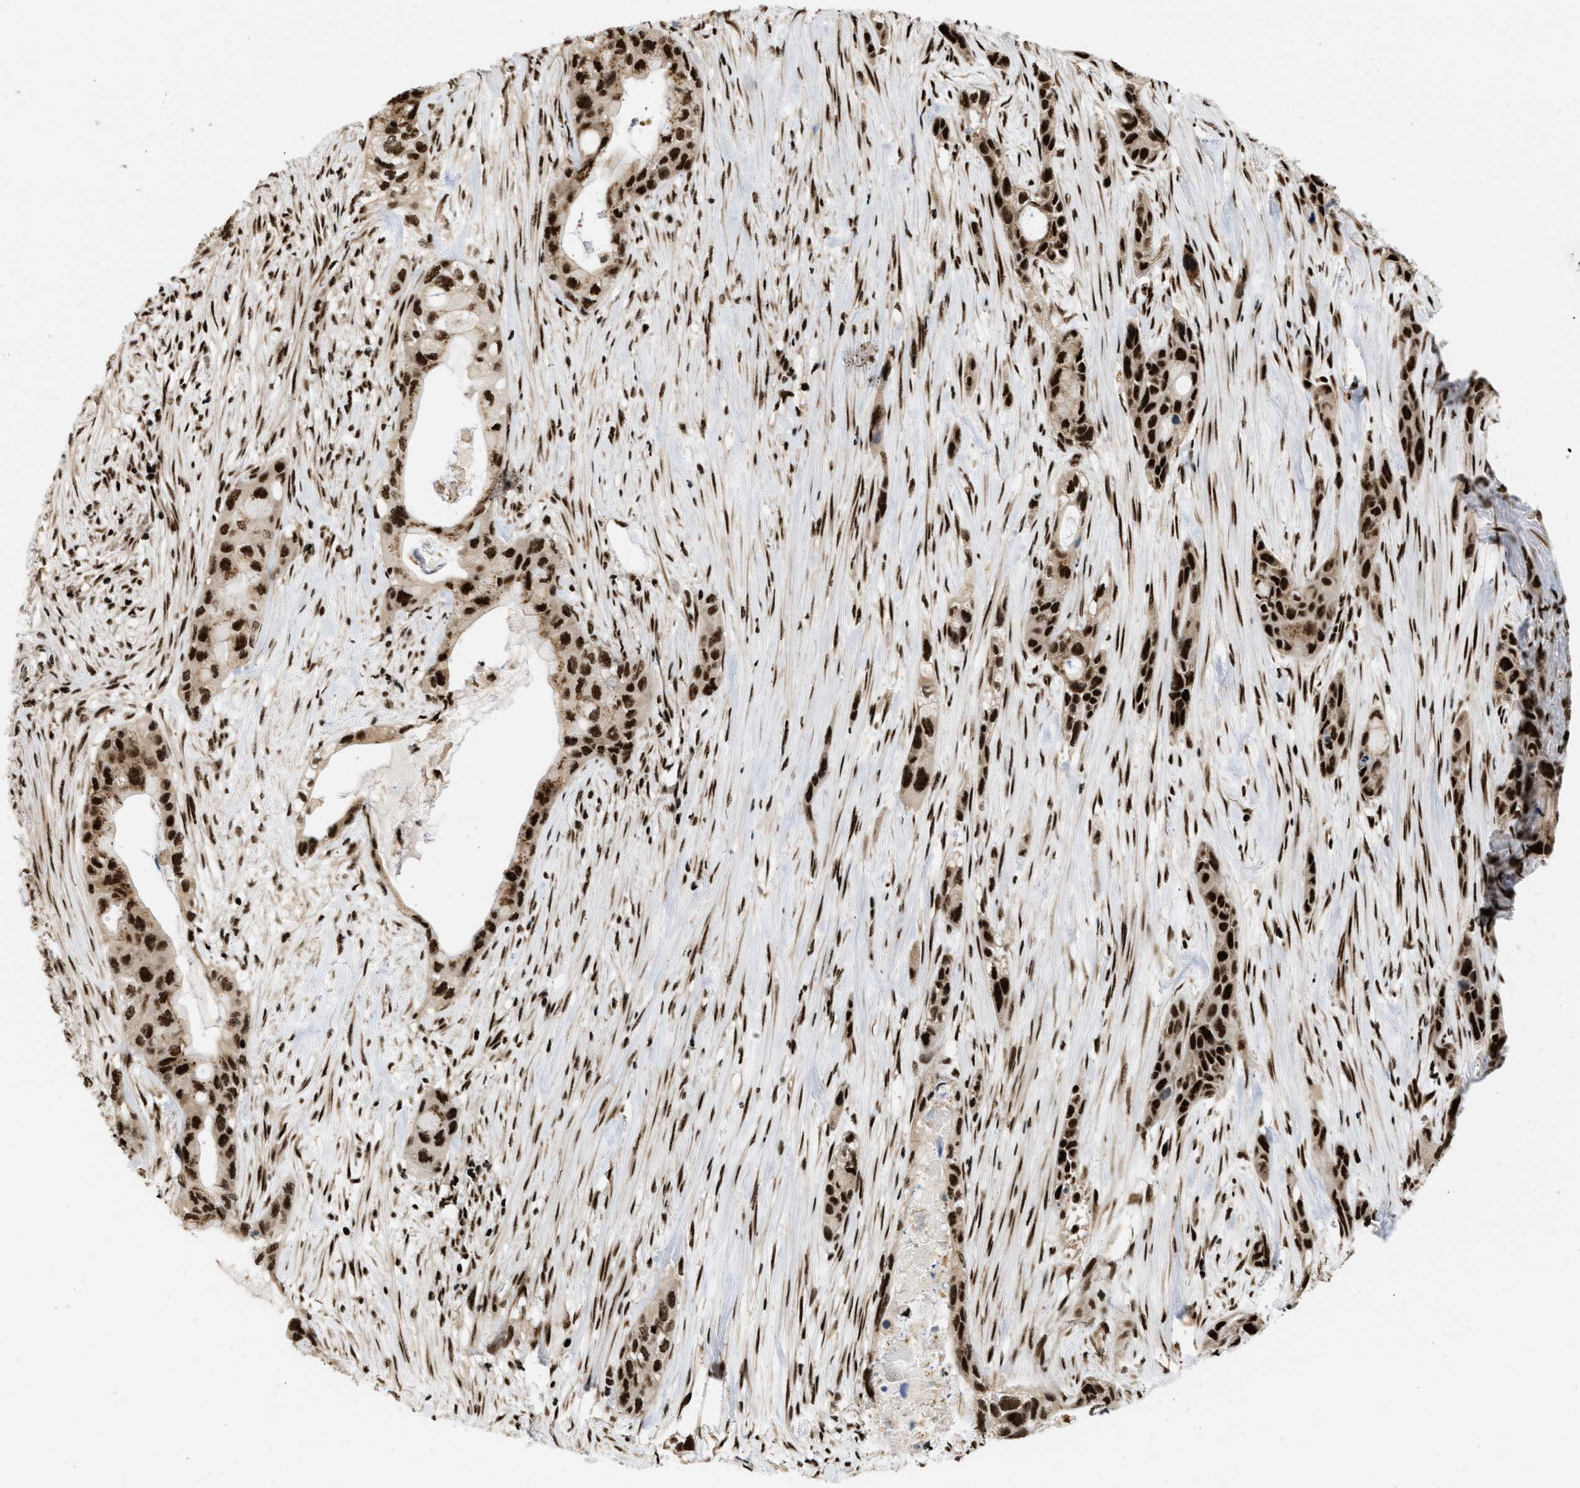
{"staining": {"intensity": "strong", "quantity": ">75%", "location": "nuclear"}, "tissue": "pancreatic cancer", "cell_type": "Tumor cells", "image_type": "cancer", "snomed": [{"axis": "morphology", "description": "Adenocarcinoma, NOS"}, {"axis": "topography", "description": "Pancreas"}], "caption": "Immunohistochemical staining of pancreatic cancer displays high levels of strong nuclear protein expression in approximately >75% of tumor cells. The protein of interest is stained brown, and the nuclei are stained in blue (DAB (3,3'-diaminobenzidine) IHC with brightfield microscopy, high magnification).", "gene": "RBM5", "patient": {"sex": "male", "age": 53}}